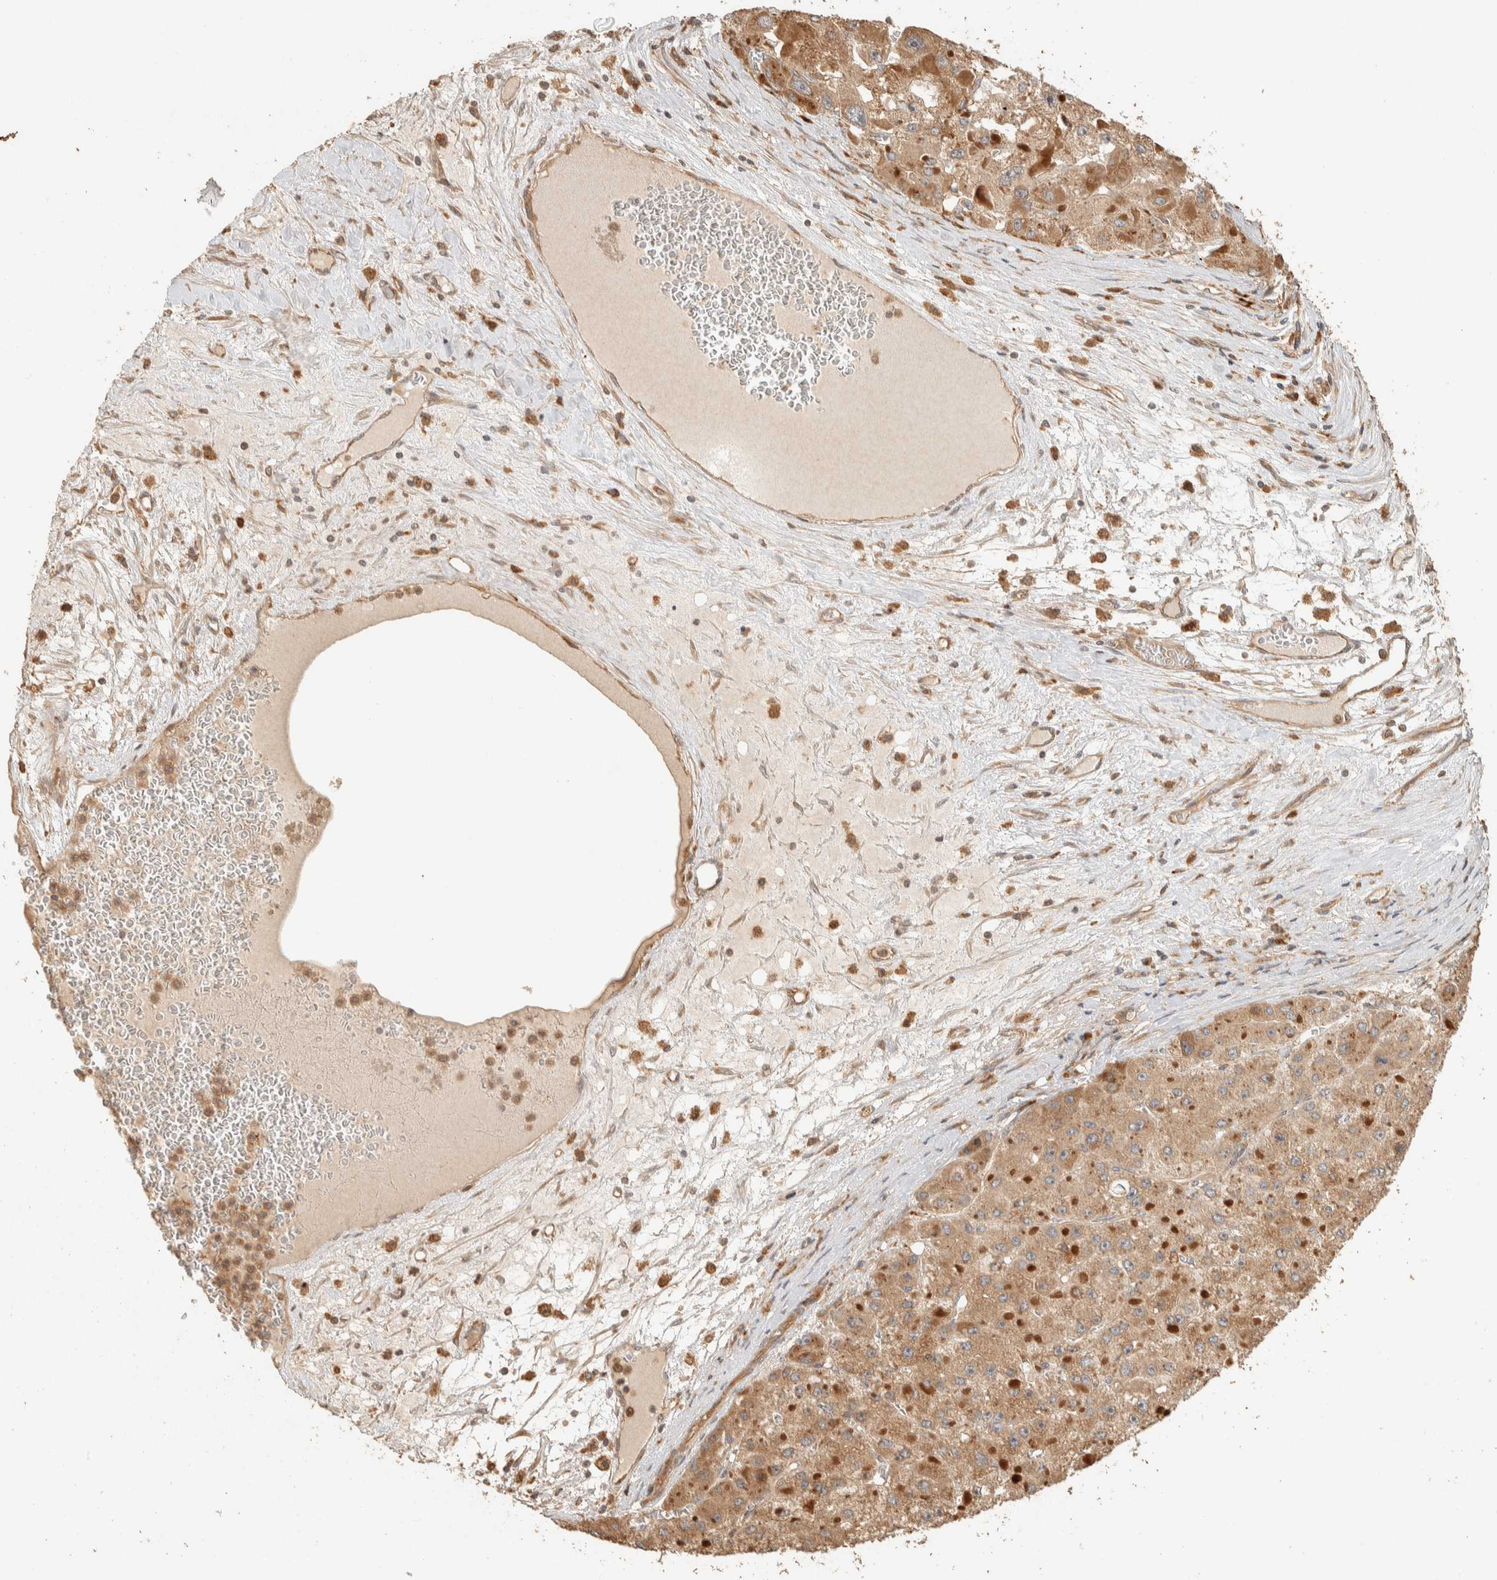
{"staining": {"intensity": "weak", "quantity": ">75%", "location": "cytoplasmic/membranous"}, "tissue": "liver cancer", "cell_type": "Tumor cells", "image_type": "cancer", "snomed": [{"axis": "morphology", "description": "Carcinoma, Hepatocellular, NOS"}, {"axis": "topography", "description": "Liver"}], "caption": "Approximately >75% of tumor cells in human hepatocellular carcinoma (liver) show weak cytoplasmic/membranous protein staining as visualized by brown immunohistochemical staining.", "gene": "EXOC7", "patient": {"sex": "female", "age": 73}}